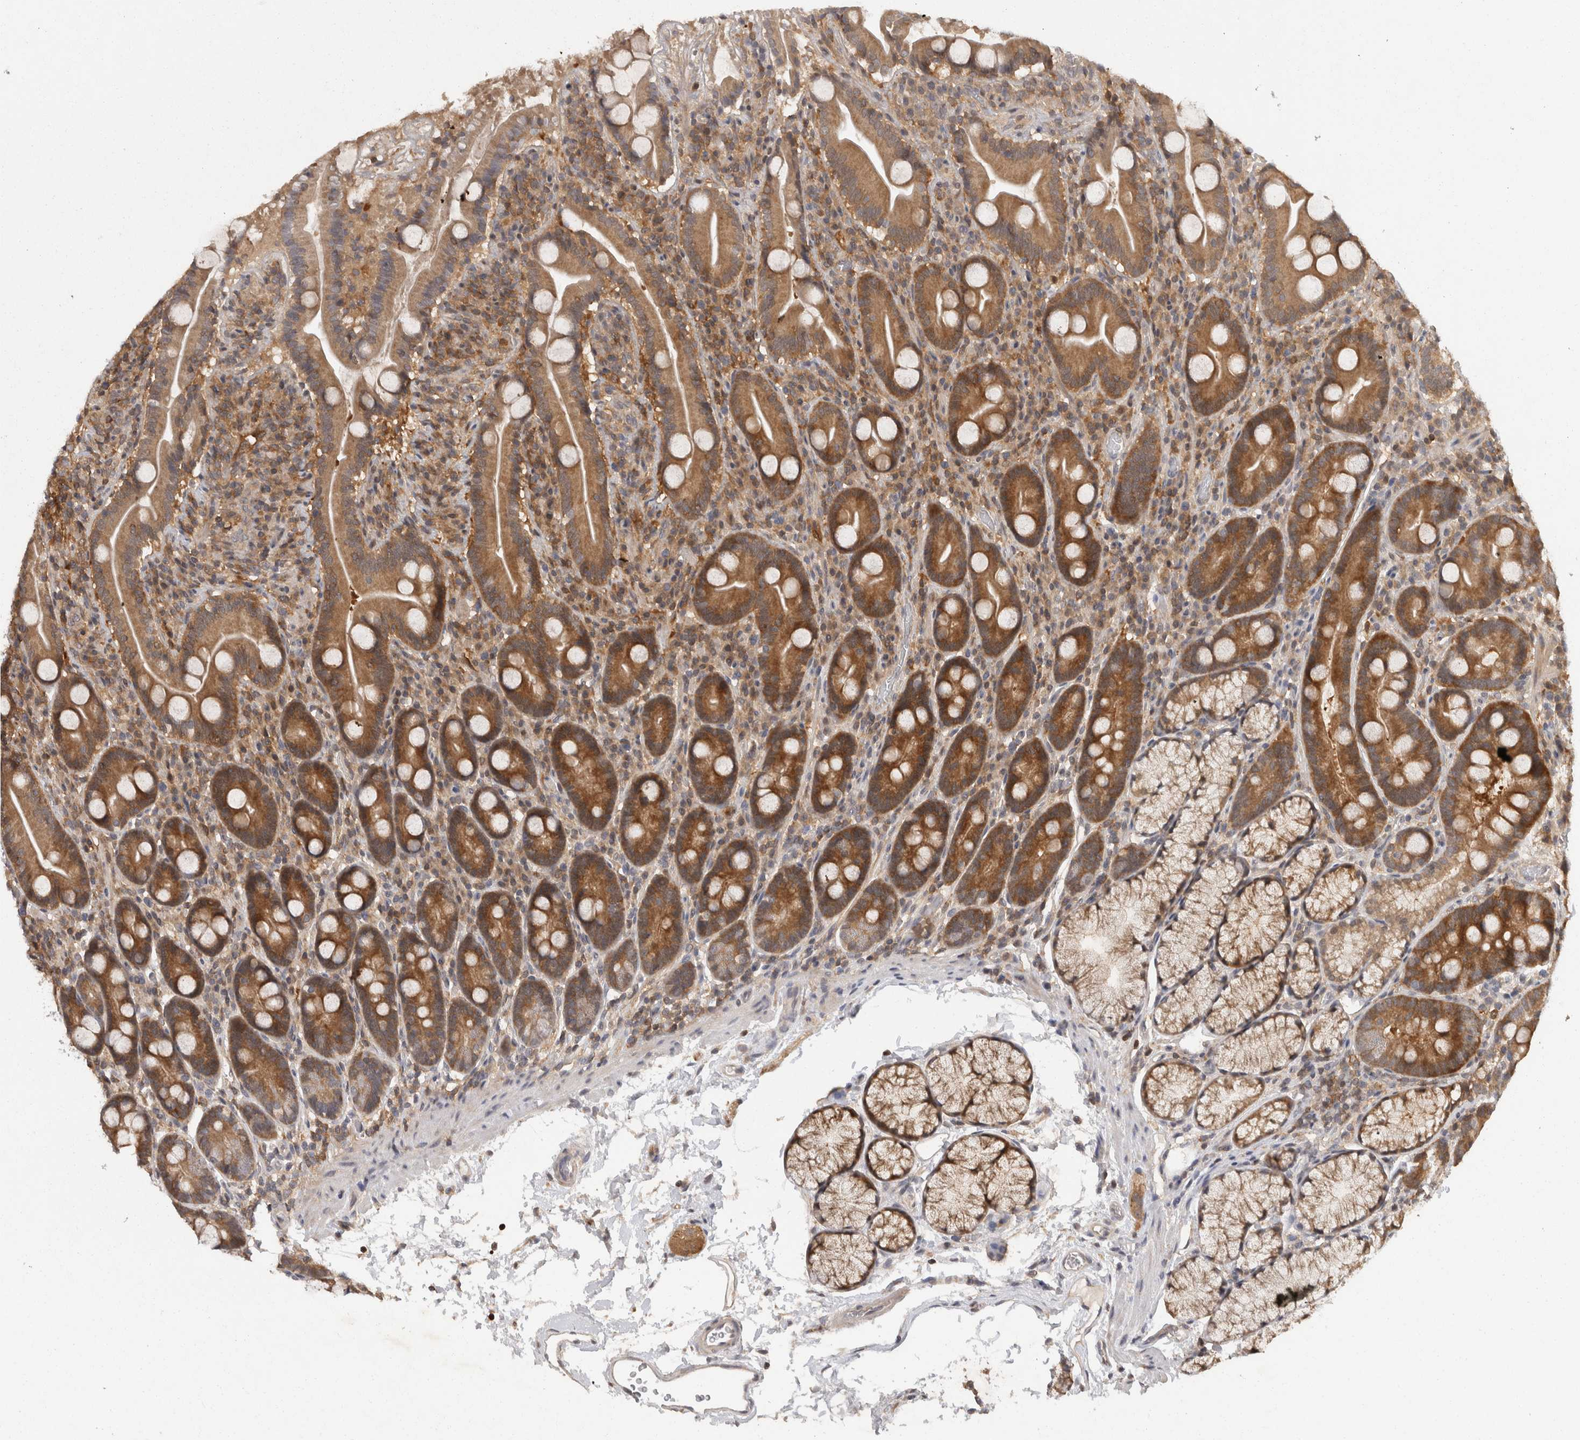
{"staining": {"intensity": "moderate", "quantity": ">75%", "location": "cytoplasmic/membranous"}, "tissue": "duodenum", "cell_type": "Glandular cells", "image_type": "normal", "snomed": [{"axis": "morphology", "description": "Normal tissue, NOS"}, {"axis": "topography", "description": "Duodenum"}], "caption": "Protein expression by IHC reveals moderate cytoplasmic/membranous positivity in about >75% of glandular cells in benign duodenum.", "gene": "ACAT2", "patient": {"sex": "male", "age": 35}}